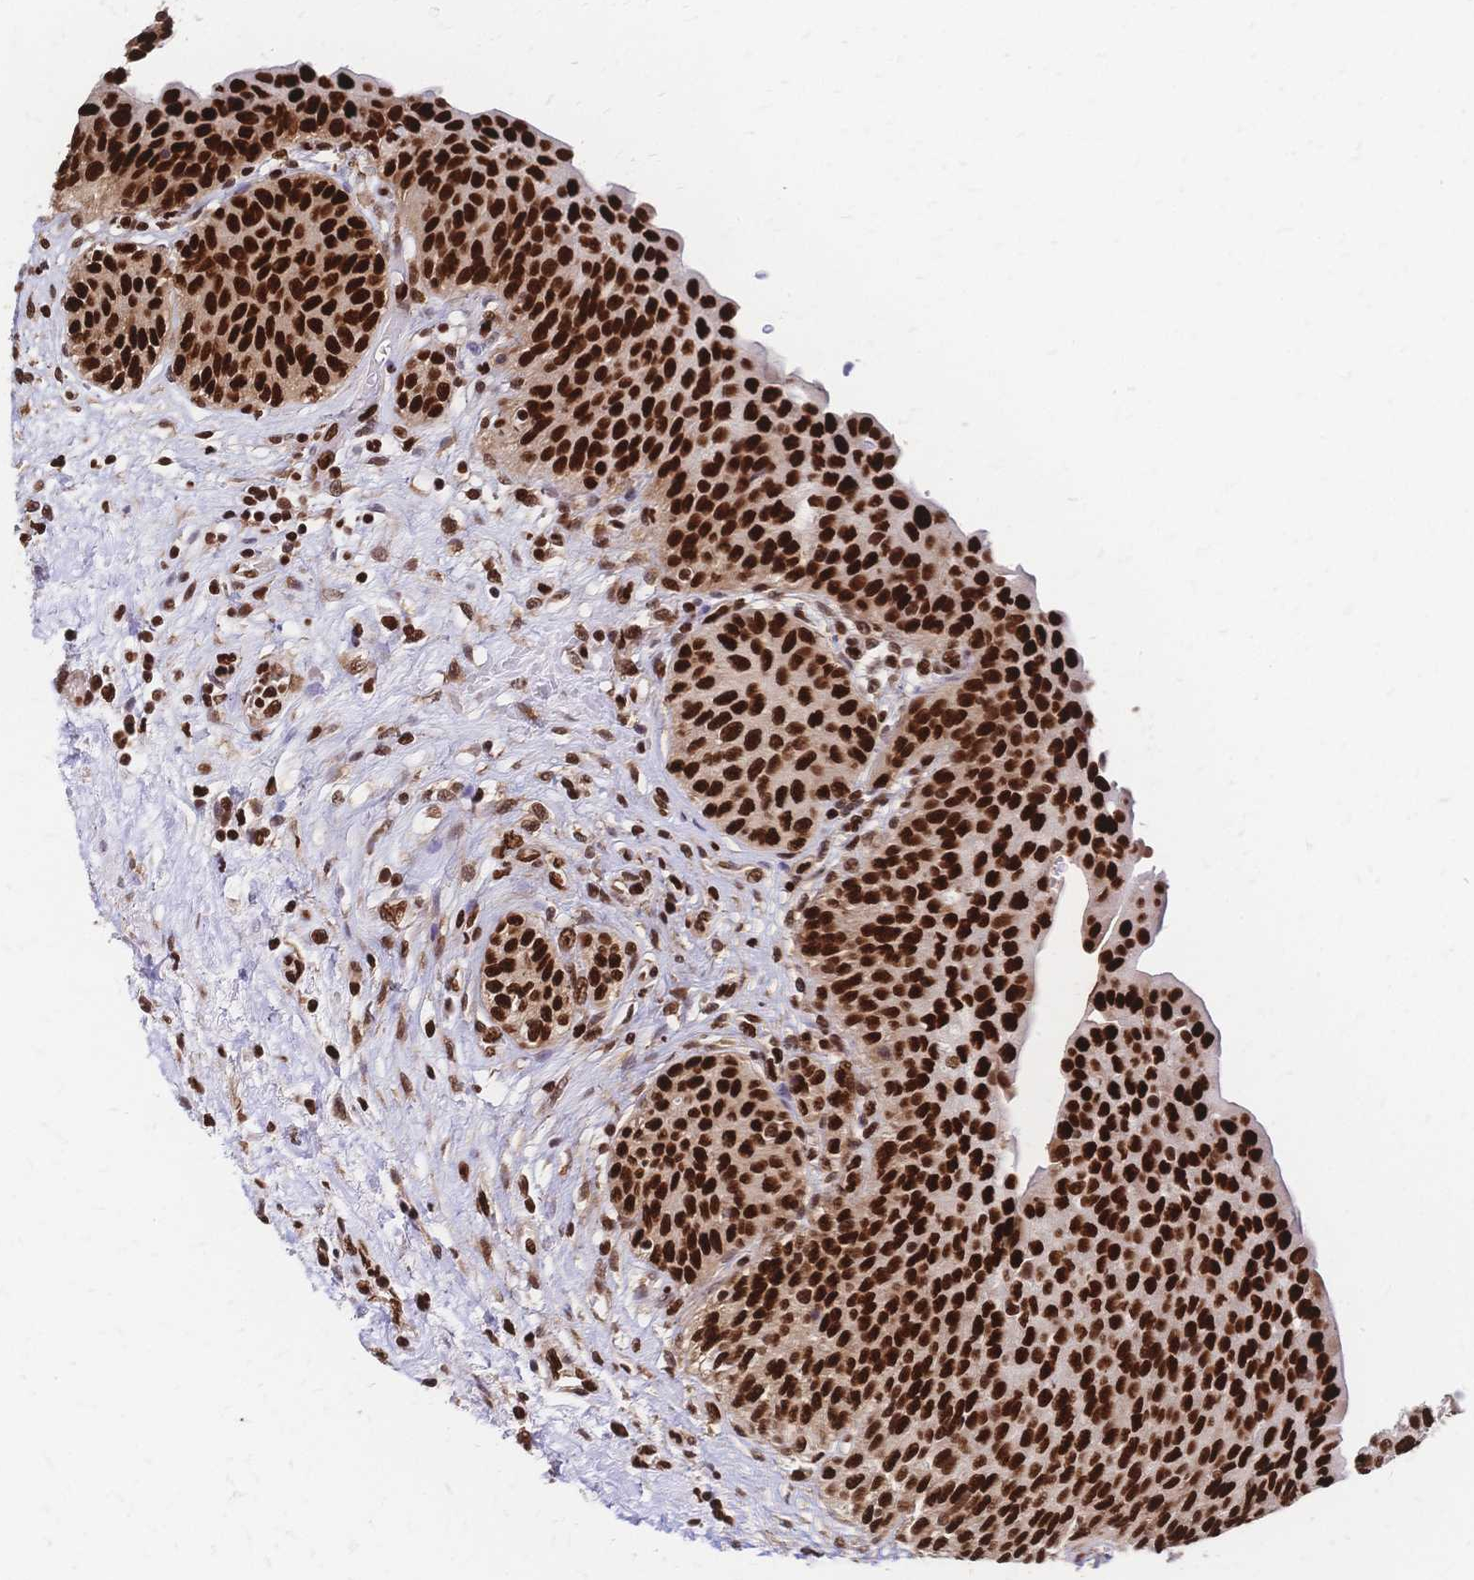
{"staining": {"intensity": "strong", "quantity": ">75%", "location": "nuclear"}, "tissue": "urinary bladder", "cell_type": "Urothelial cells", "image_type": "normal", "snomed": [{"axis": "morphology", "description": "Normal tissue, NOS"}, {"axis": "topography", "description": "Urinary bladder"}], "caption": "An image of human urinary bladder stained for a protein demonstrates strong nuclear brown staining in urothelial cells. (DAB (3,3'-diaminobenzidine) IHC, brown staining for protein, blue staining for nuclei).", "gene": "HDGF", "patient": {"sex": "male", "age": 68}}